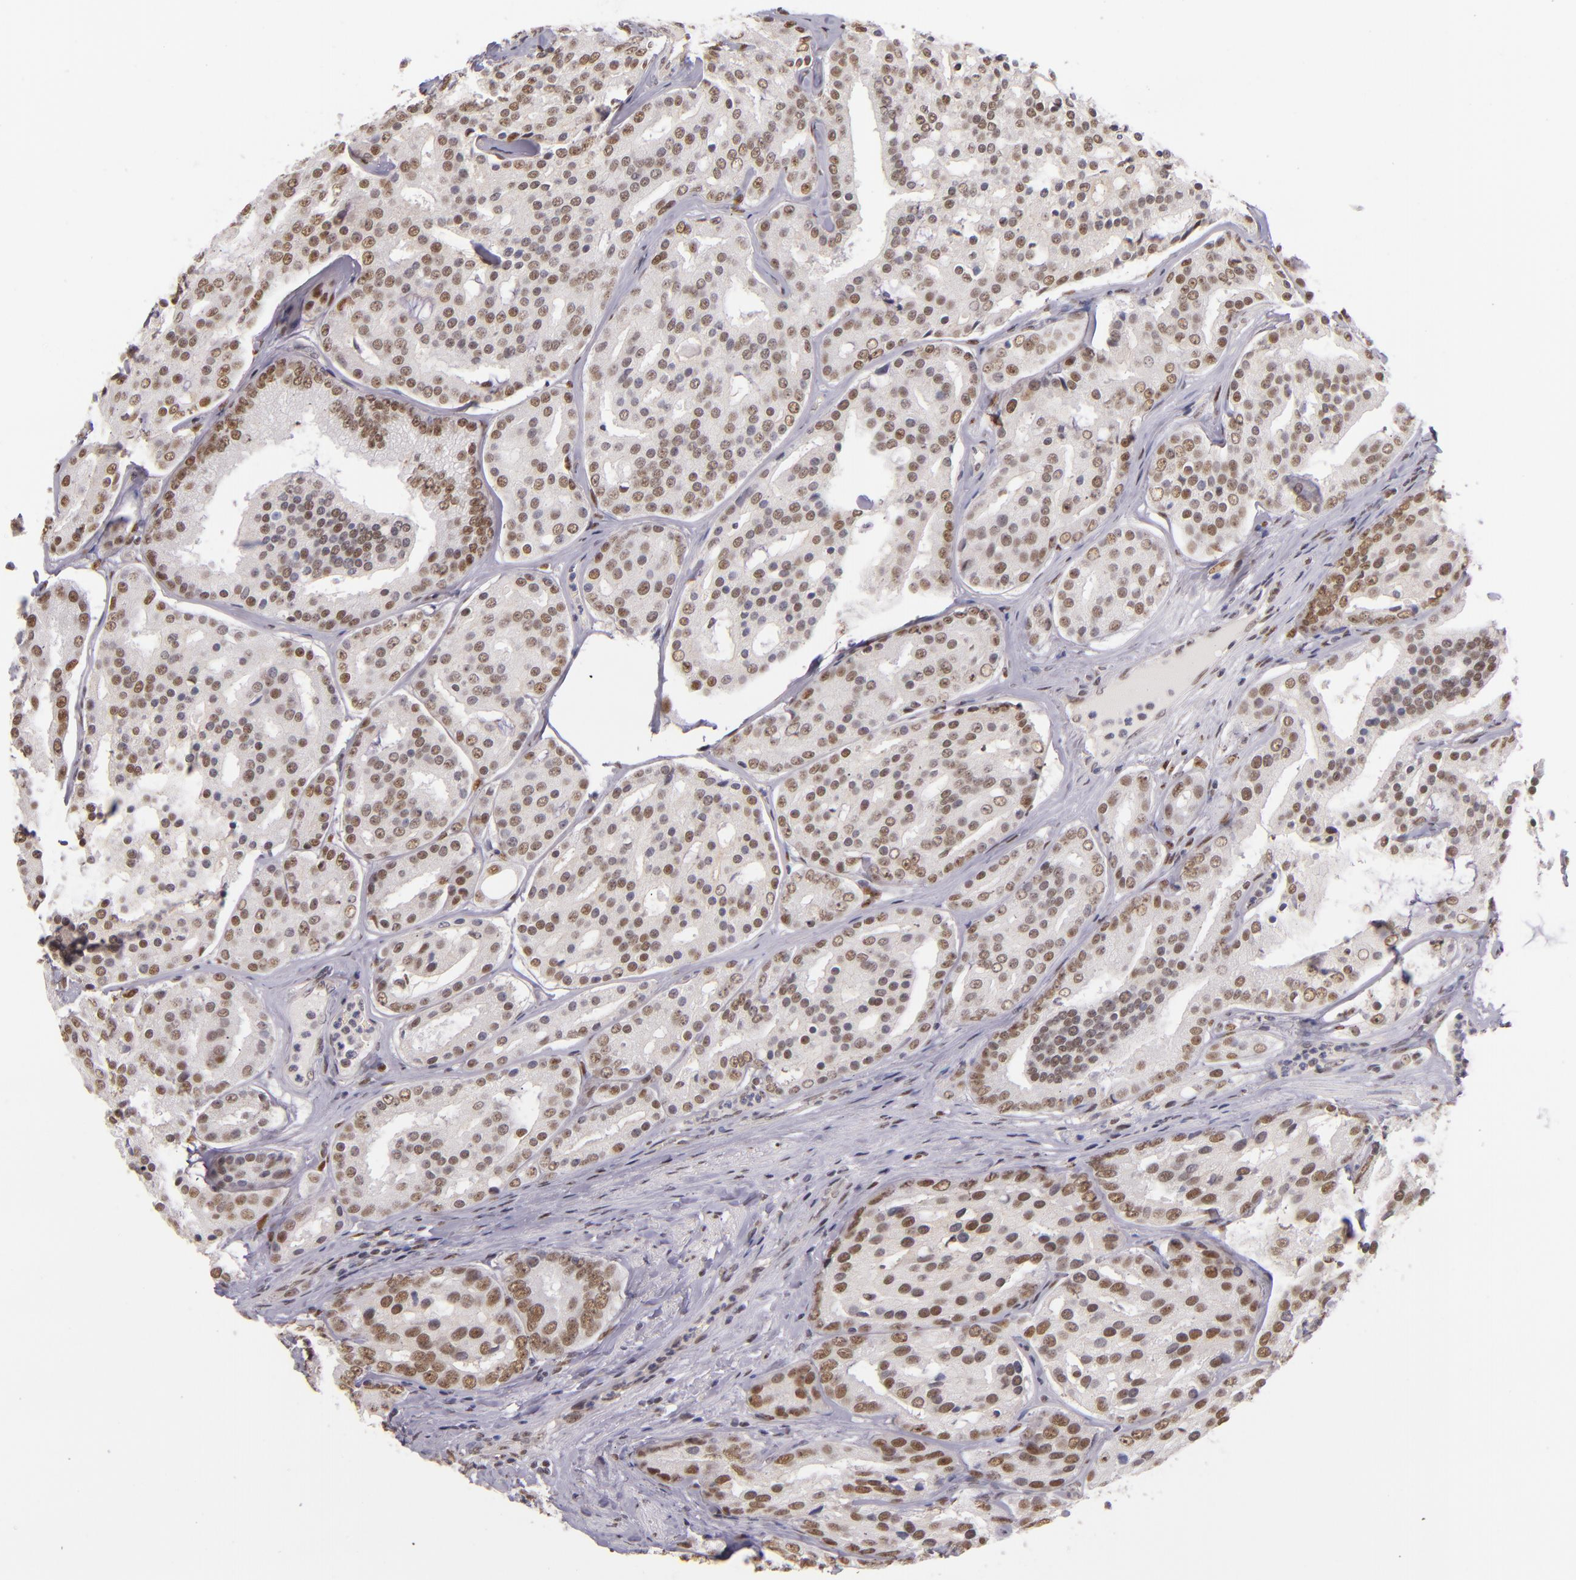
{"staining": {"intensity": "weak", "quantity": "25%-75%", "location": "nuclear"}, "tissue": "prostate cancer", "cell_type": "Tumor cells", "image_type": "cancer", "snomed": [{"axis": "morphology", "description": "Adenocarcinoma, High grade"}, {"axis": "topography", "description": "Prostate"}], "caption": "The immunohistochemical stain highlights weak nuclear expression in tumor cells of prostate cancer (high-grade adenocarcinoma) tissue. (DAB (3,3'-diaminobenzidine) = brown stain, brightfield microscopy at high magnification).", "gene": "NCOR2", "patient": {"sex": "male", "age": 64}}